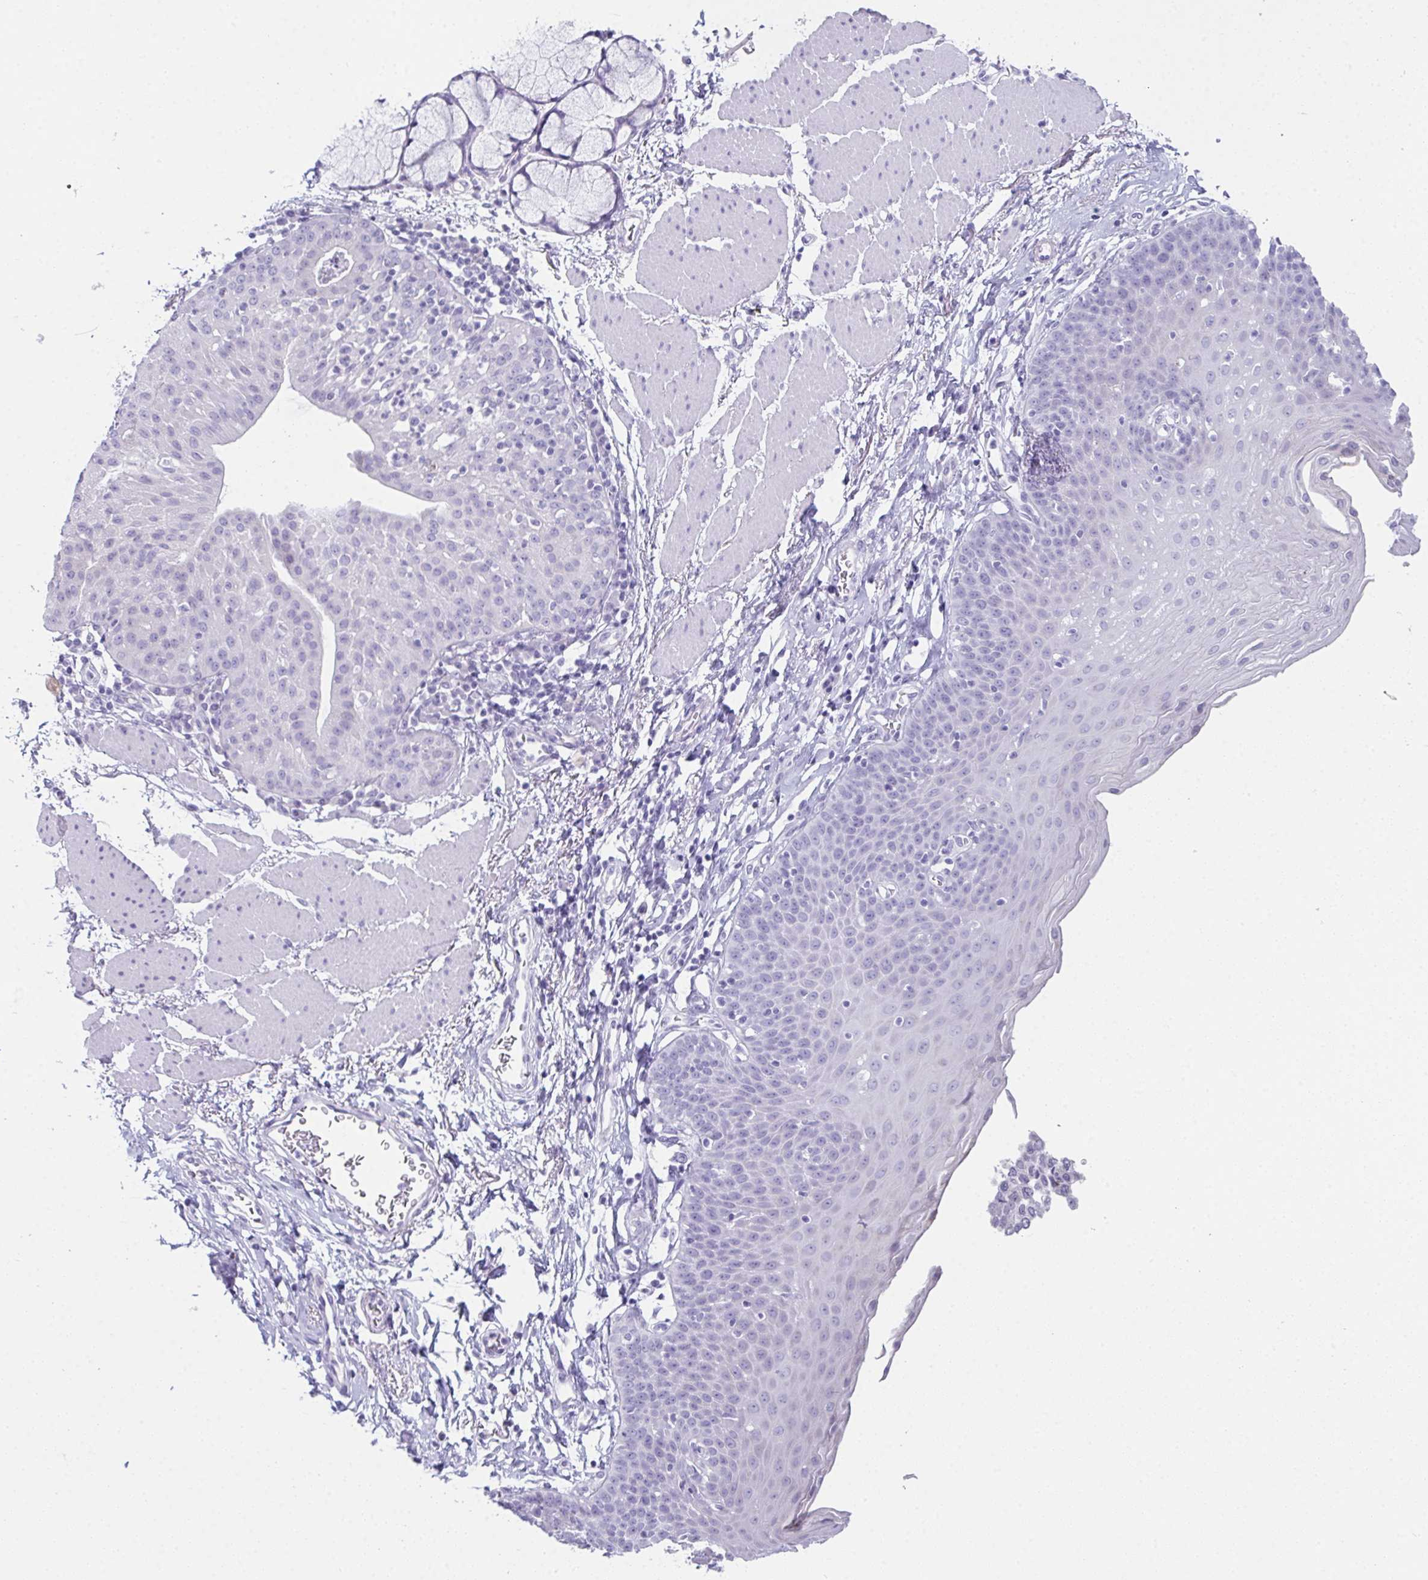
{"staining": {"intensity": "negative", "quantity": "none", "location": "none"}, "tissue": "esophagus", "cell_type": "Squamous epithelial cells", "image_type": "normal", "snomed": [{"axis": "morphology", "description": "Normal tissue, NOS"}, {"axis": "topography", "description": "Esophagus"}], "caption": "The image demonstrates no staining of squamous epithelial cells in unremarkable esophagus.", "gene": "TEX19", "patient": {"sex": "female", "age": 81}}